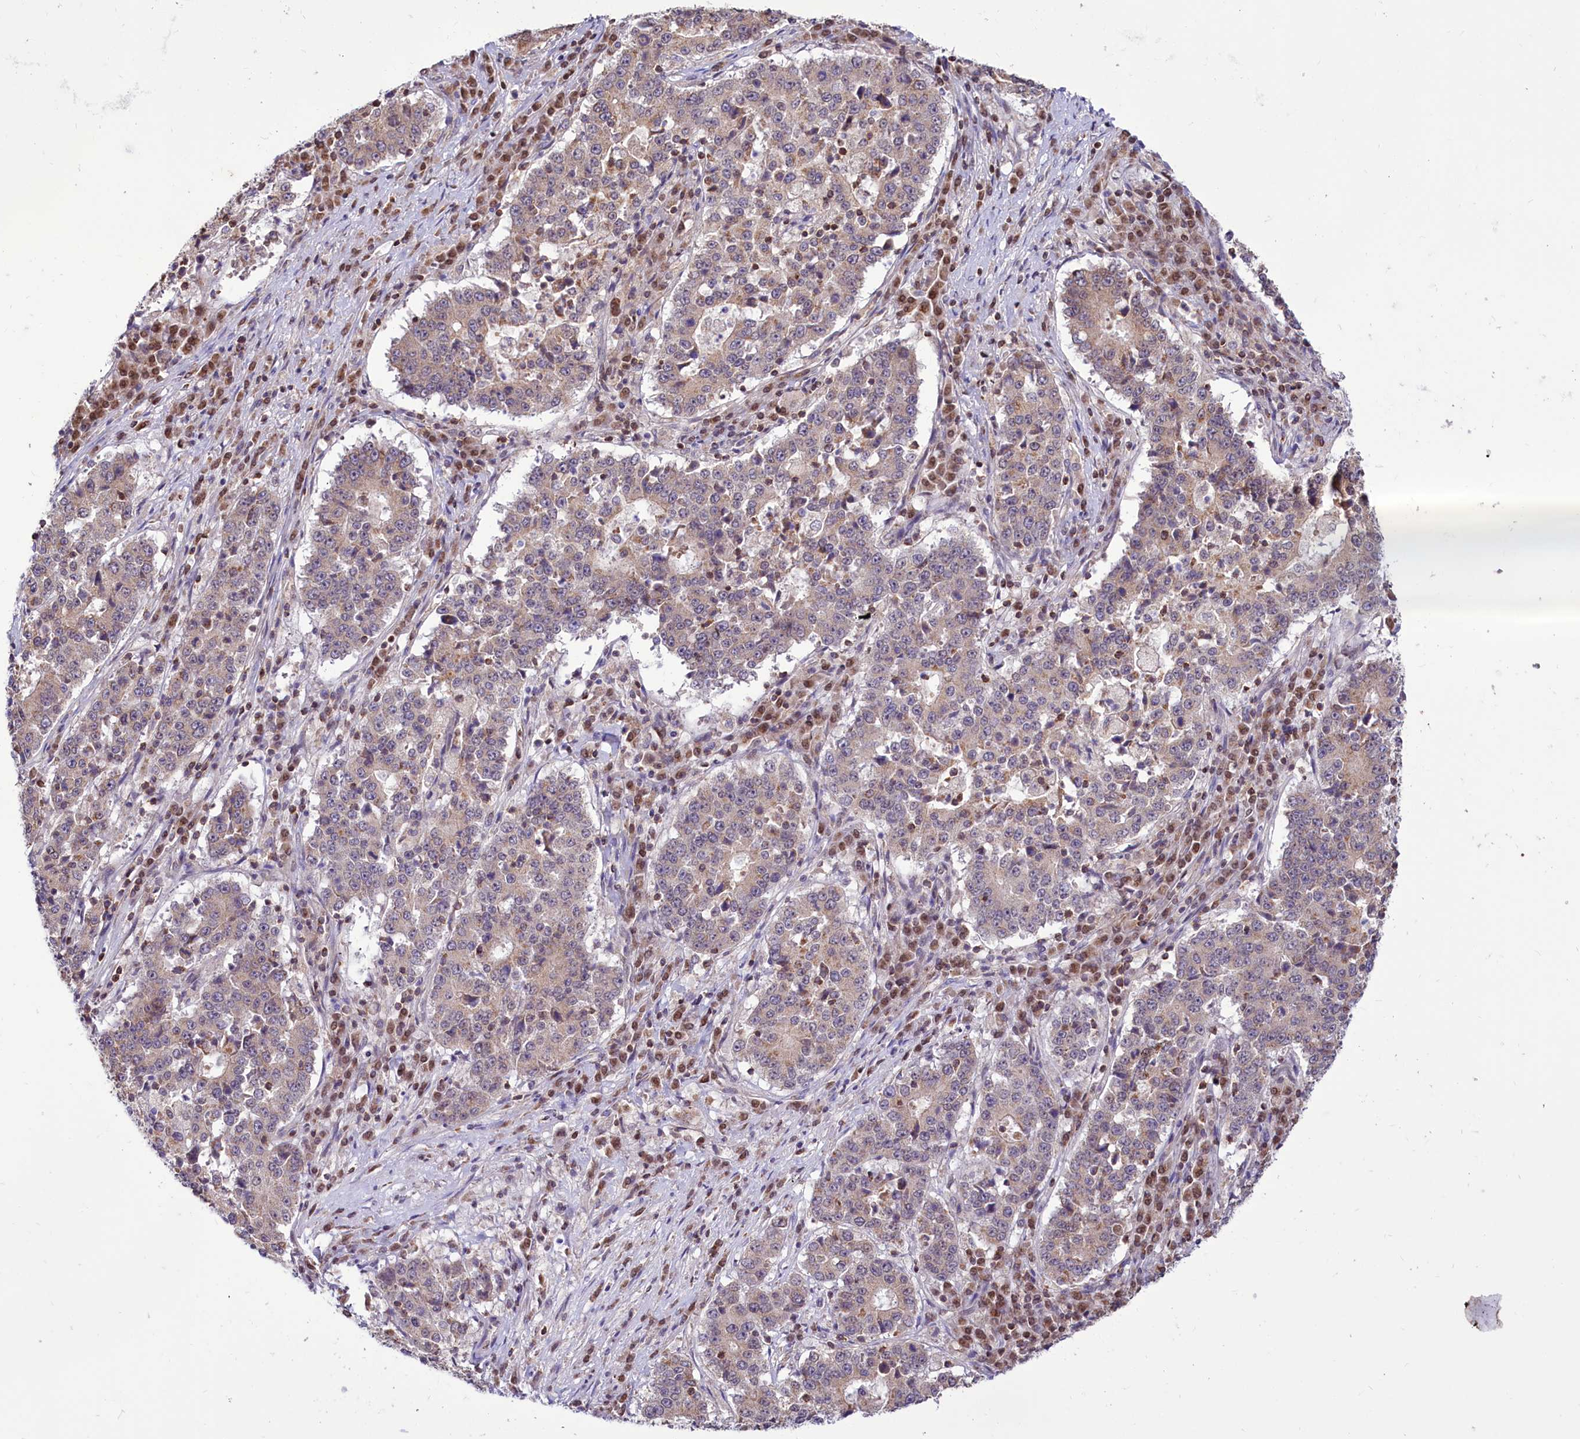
{"staining": {"intensity": "weak", "quantity": "<25%", "location": "cytoplasmic/membranous"}, "tissue": "stomach cancer", "cell_type": "Tumor cells", "image_type": "cancer", "snomed": [{"axis": "morphology", "description": "Adenocarcinoma, NOS"}, {"axis": "topography", "description": "Stomach"}], "caption": "Protein analysis of stomach cancer exhibits no significant expression in tumor cells. (Immunohistochemistry, brightfield microscopy, high magnification).", "gene": "PHC3", "patient": {"sex": "male", "age": 59}}